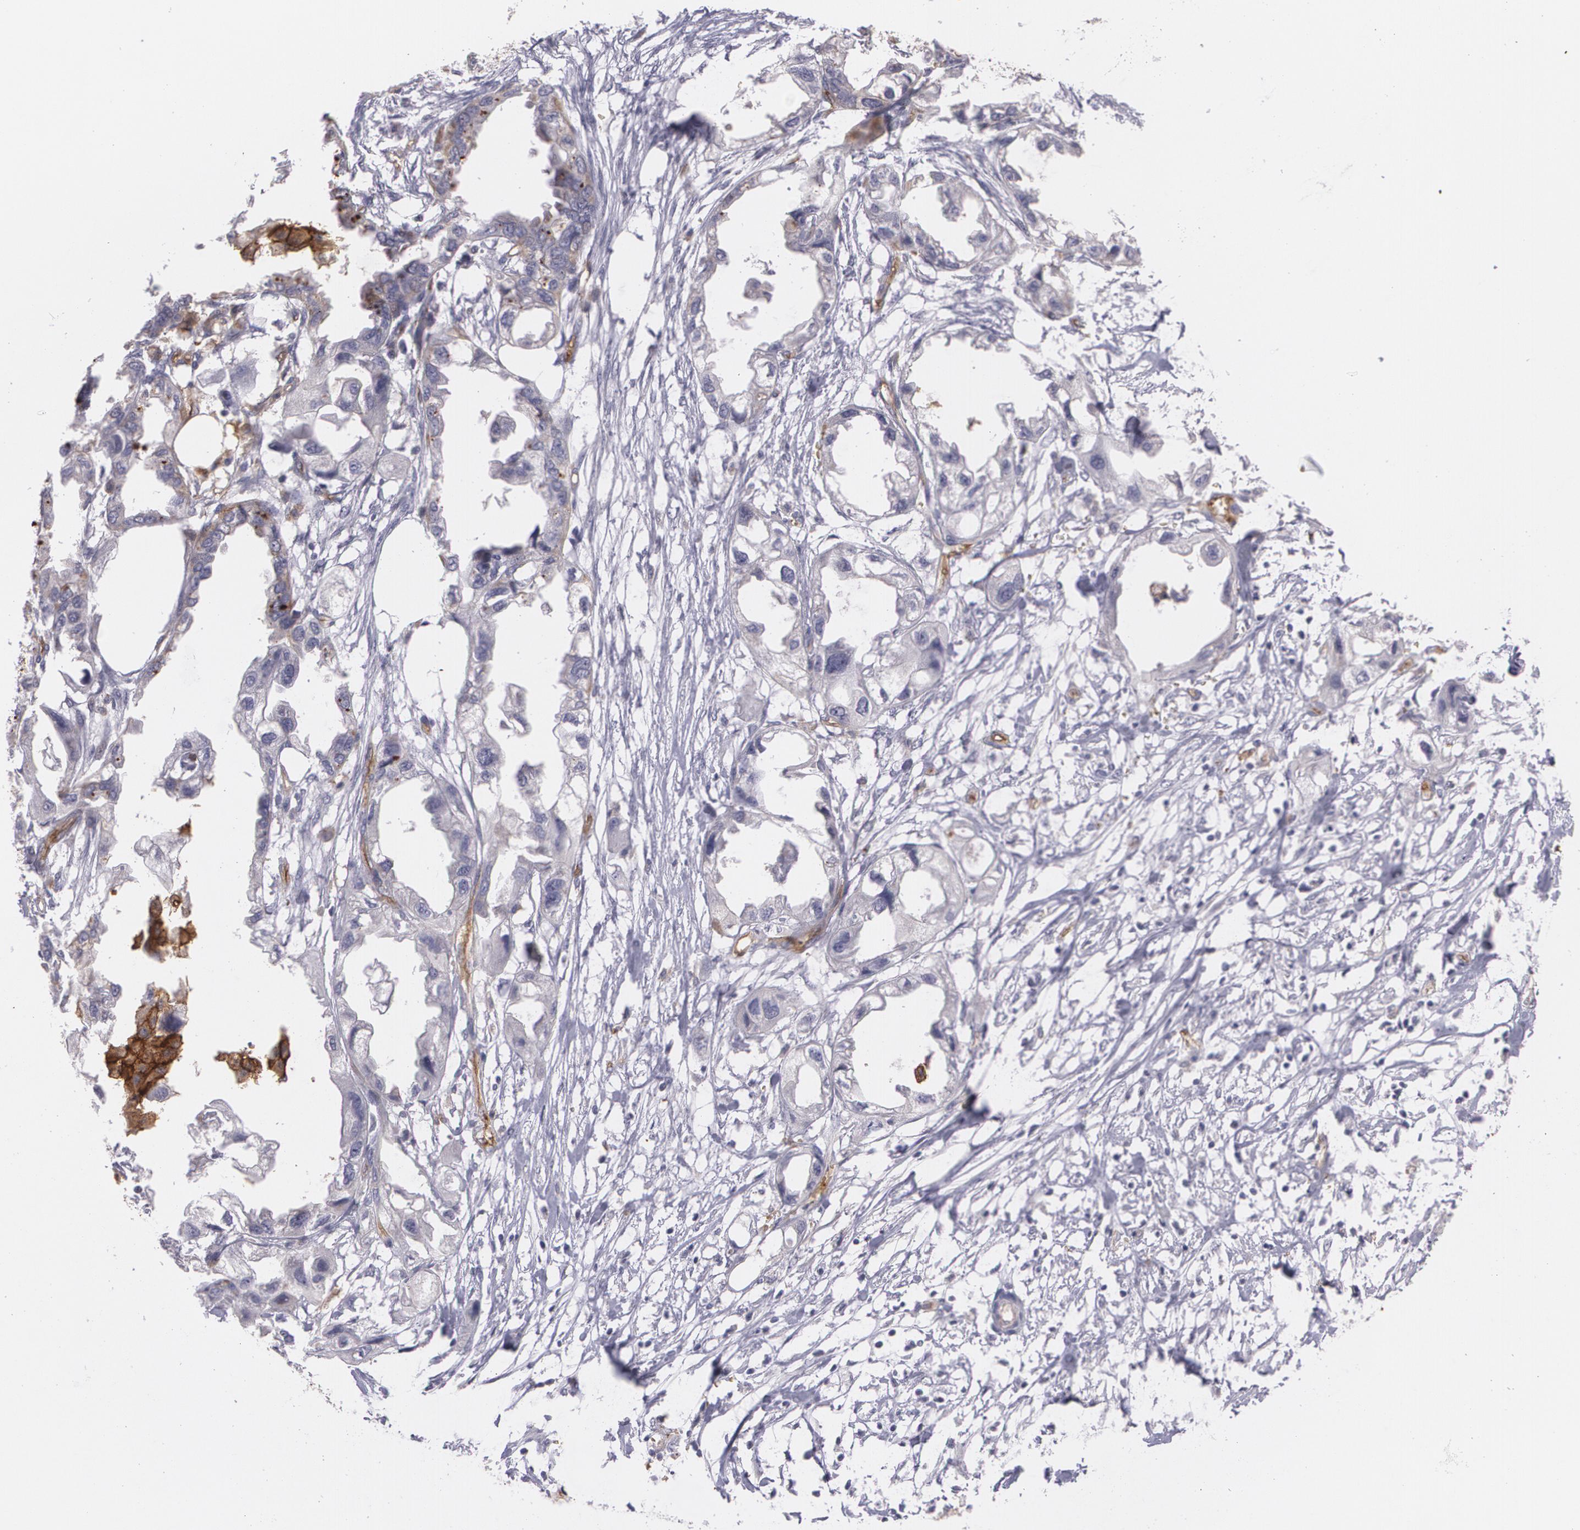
{"staining": {"intensity": "negative", "quantity": "none", "location": "none"}, "tissue": "endometrial cancer", "cell_type": "Tumor cells", "image_type": "cancer", "snomed": [{"axis": "morphology", "description": "Adenocarcinoma, NOS"}, {"axis": "topography", "description": "Endometrium"}], "caption": "This is an immunohistochemistry photomicrograph of human endometrial adenocarcinoma. There is no staining in tumor cells.", "gene": "ACE", "patient": {"sex": "female", "age": 67}}